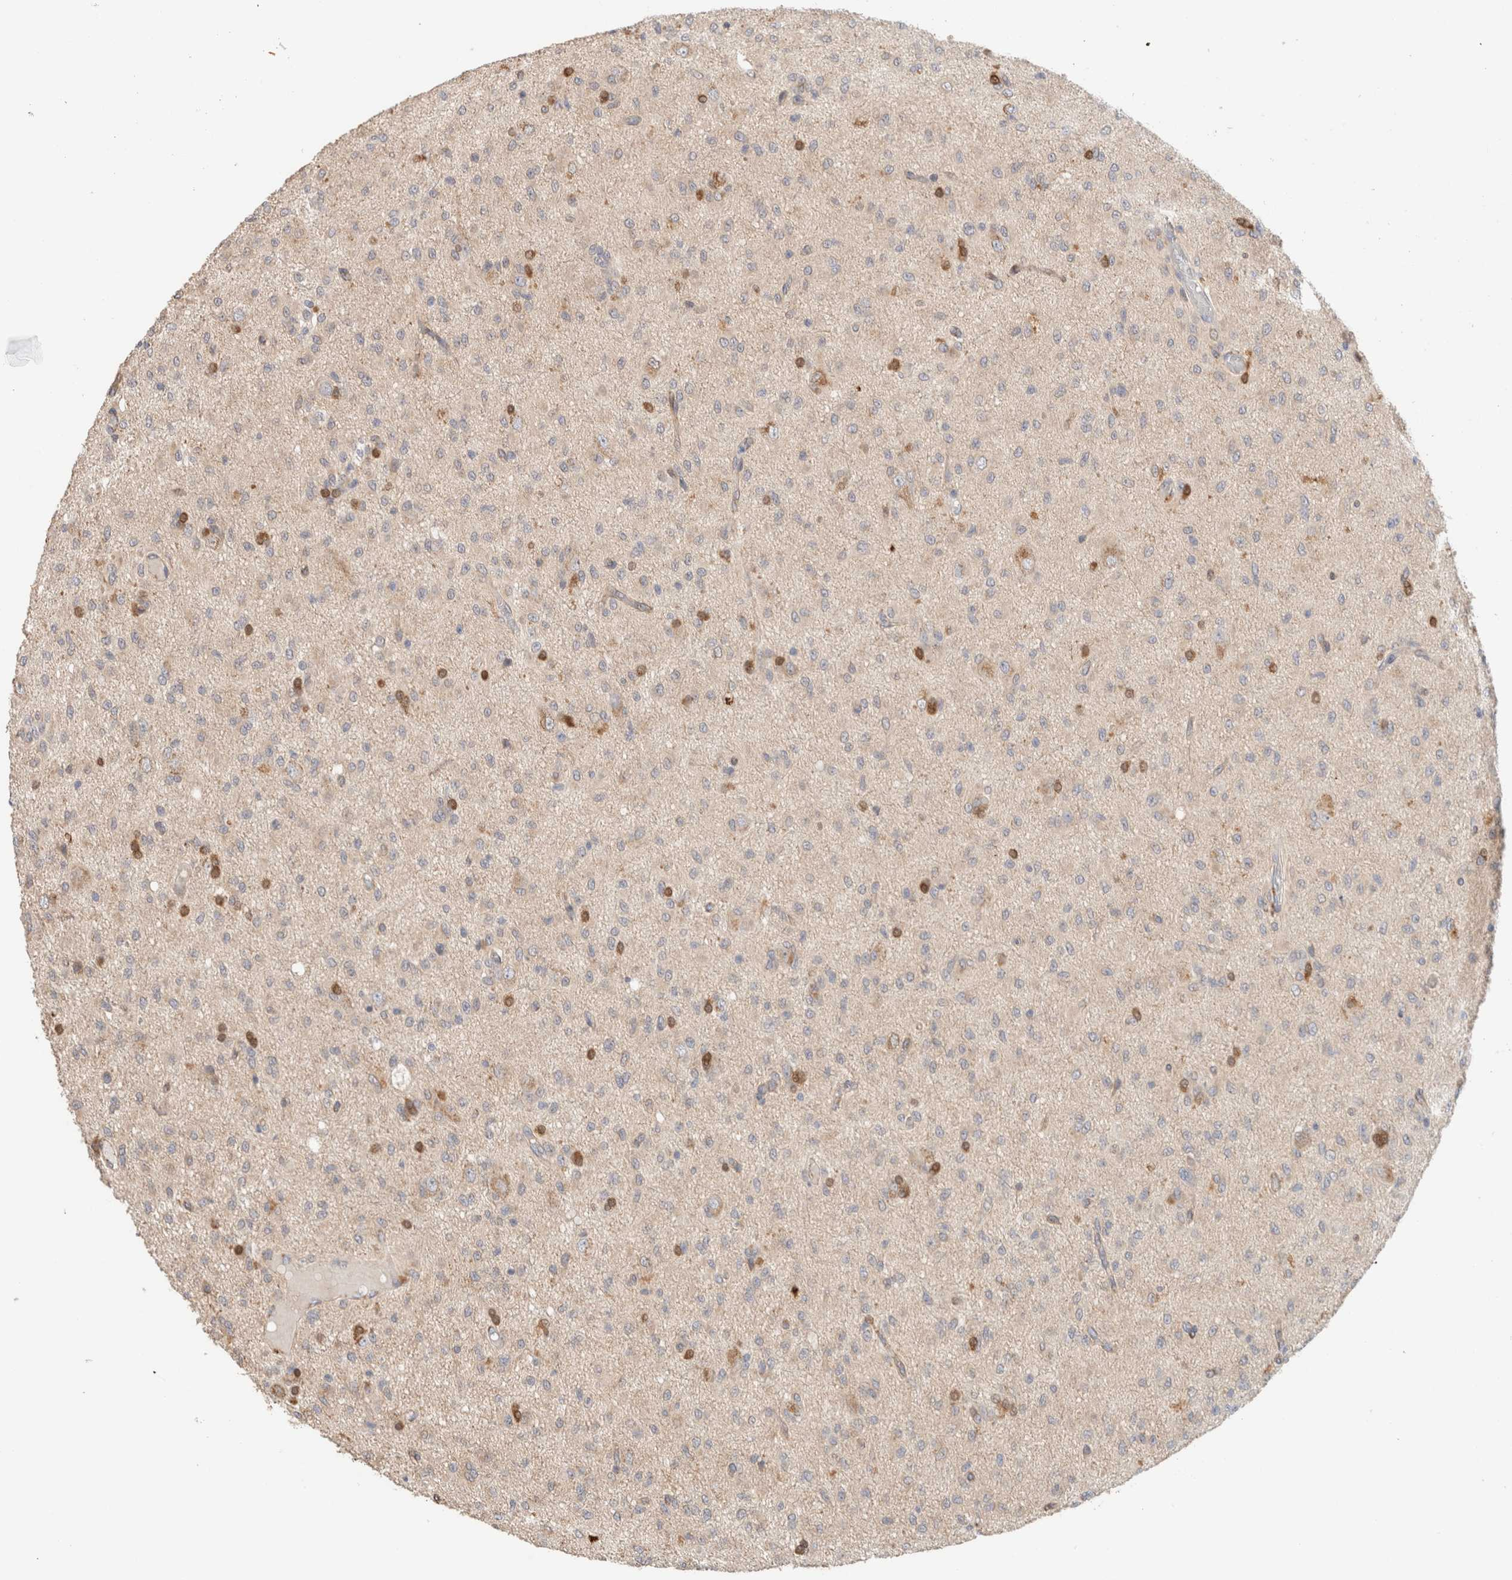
{"staining": {"intensity": "moderate", "quantity": "<25%", "location": "cytoplasmic/membranous"}, "tissue": "glioma", "cell_type": "Tumor cells", "image_type": "cancer", "snomed": [{"axis": "morphology", "description": "Glioma, malignant, High grade"}, {"axis": "topography", "description": "Brain"}], "caption": "The histopathology image exhibits staining of malignant glioma (high-grade), revealing moderate cytoplasmic/membranous protein staining (brown color) within tumor cells.", "gene": "CA13", "patient": {"sex": "female", "age": 59}}